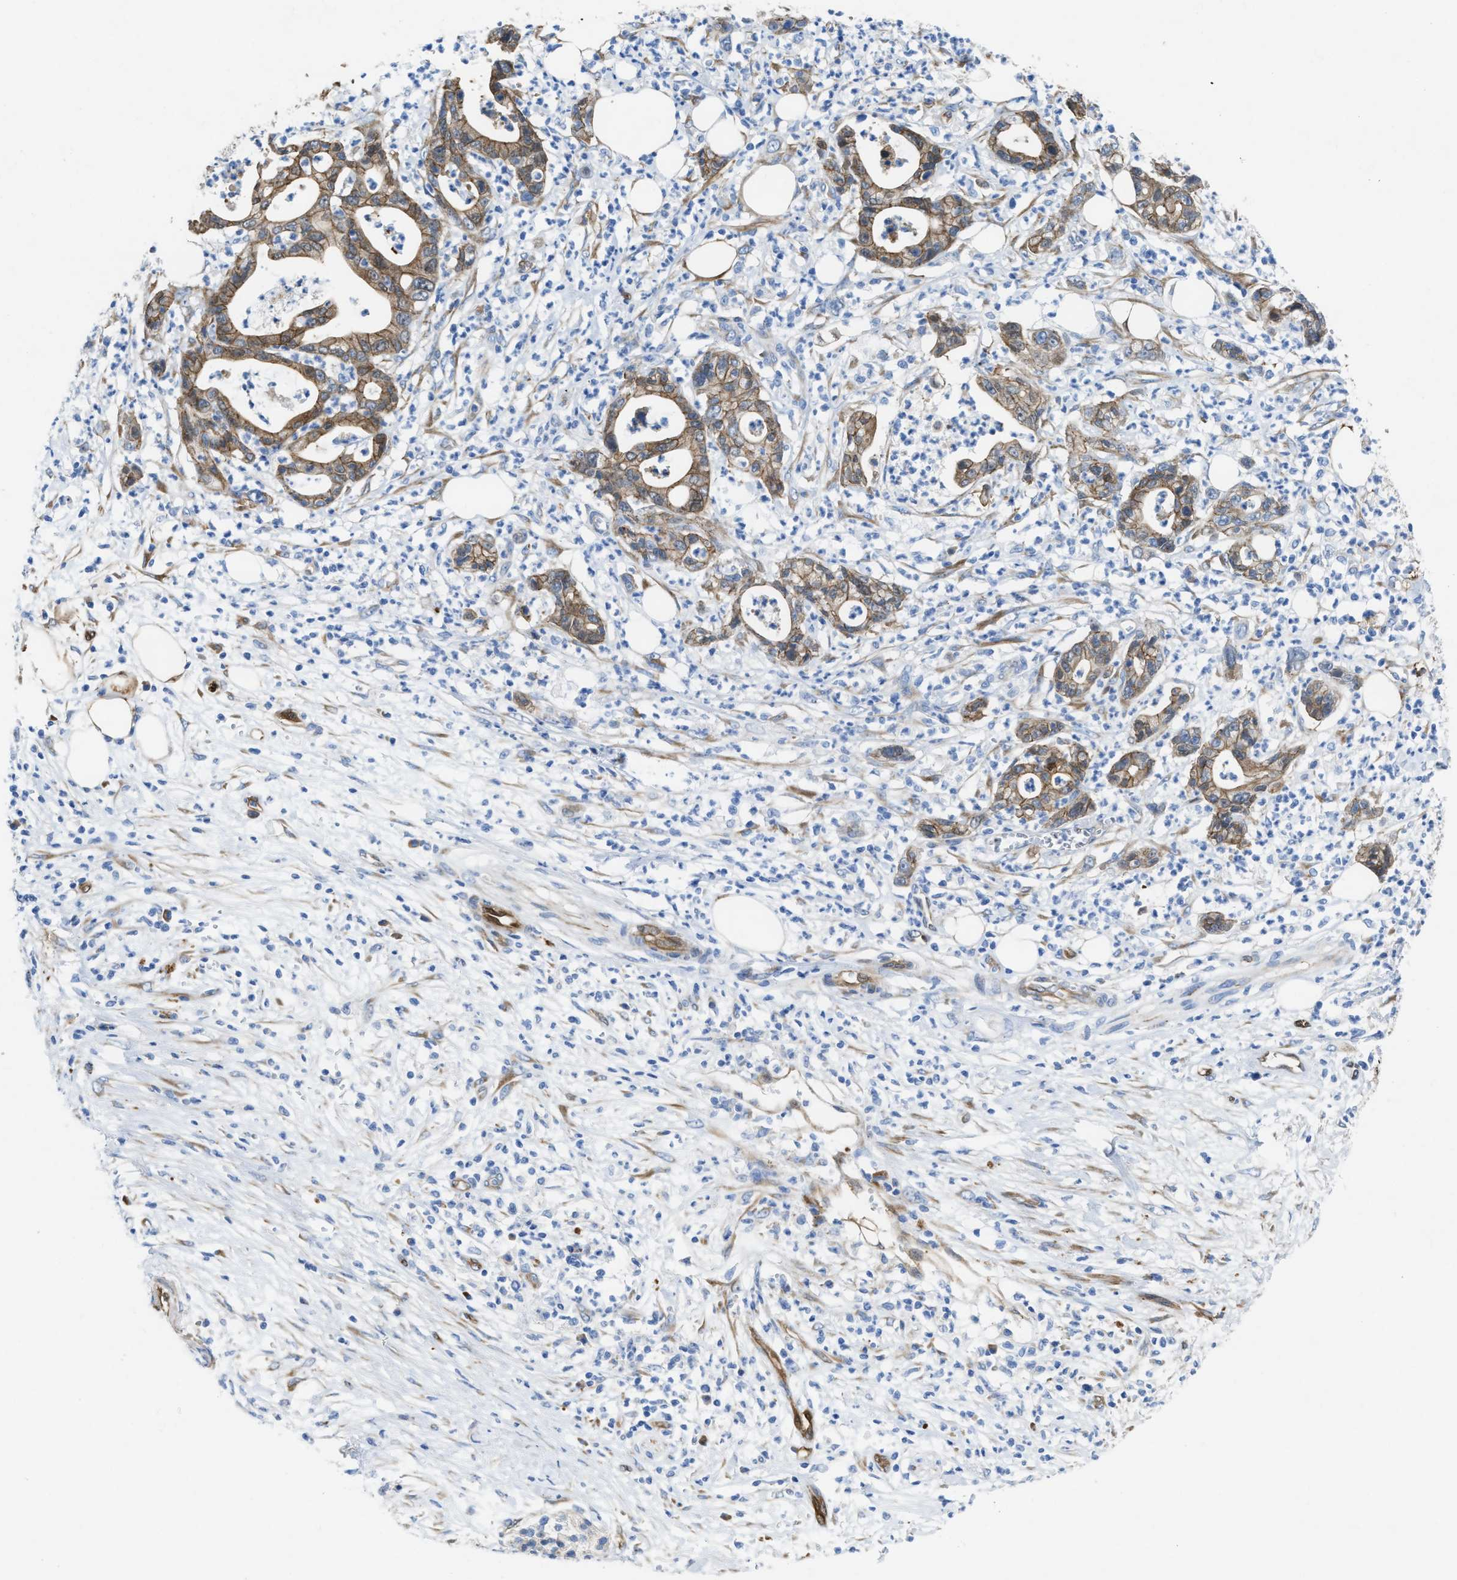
{"staining": {"intensity": "moderate", "quantity": ">75%", "location": "cytoplasmic/membranous"}, "tissue": "pancreatic cancer", "cell_type": "Tumor cells", "image_type": "cancer", "snomed": [{"axis": "morphology", "description": "Adenocarcinoma, NOS"}, {"axis": "topography", "description": "Pancreas"}], "caption": "Immunohistochemical staining of human pancreatic cancer (adenocarcinoma) shows moderate cytoplasmic/membranous protein expression in about >75% of tumor cells.", "gene": "ASS1", "patient": {"sex": "male", "age": 69}}